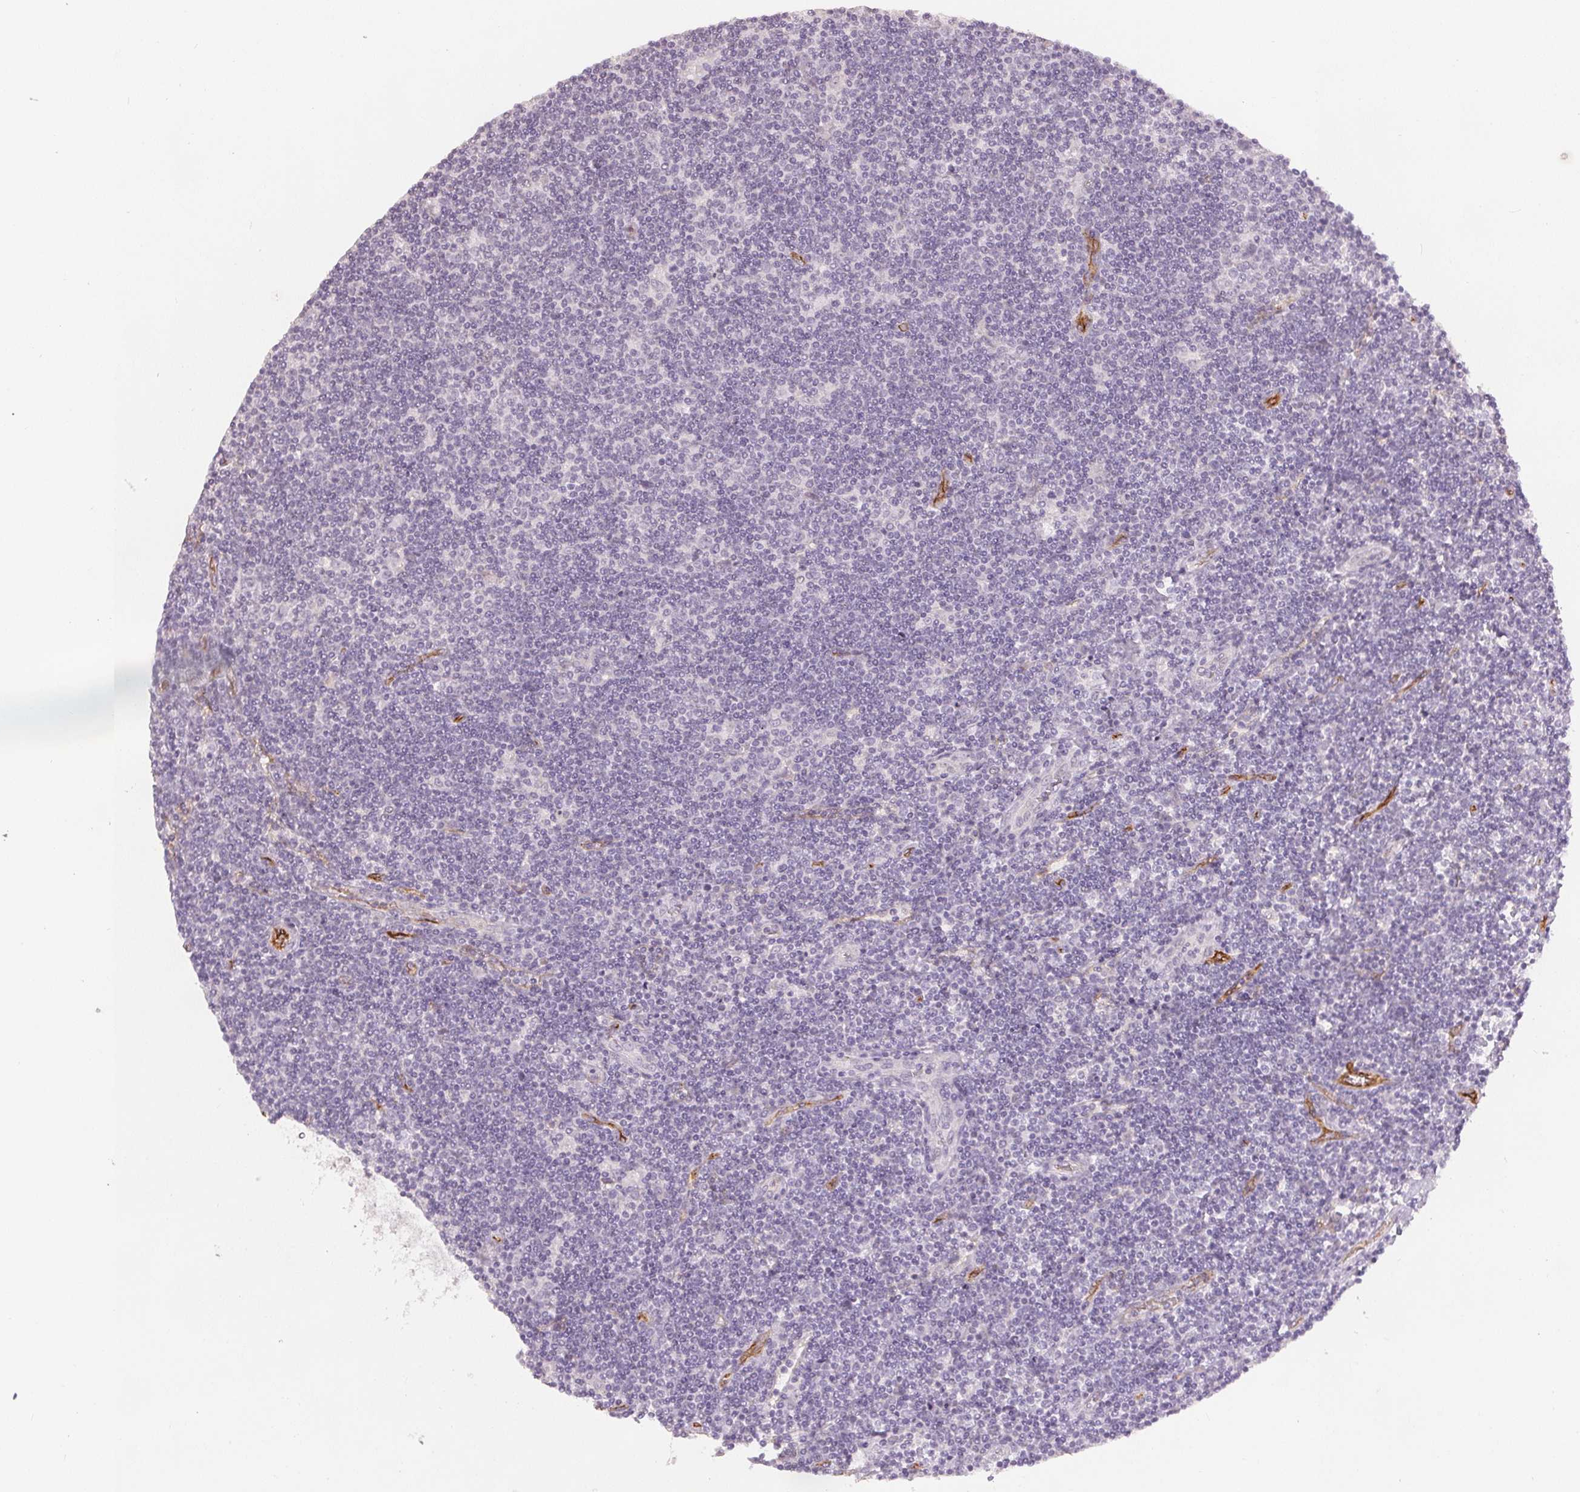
{"staining": {"intensity": "negative", "quantity": "none", "location": "none"}, "tissue": "lymphoma", "cell_type": "Tumor cells", "image_type": "cancer", "snomed": [{"axis": "morphology", "description": "Hodgkin's disease, NOS"}, {"axis": "topography", "description": "Lymph node"}], "caption": "Tumor cells show no significant protein expression in lymphoma.", "gene": "PODXL", "patient": {"sex": "male", "age": 40}}